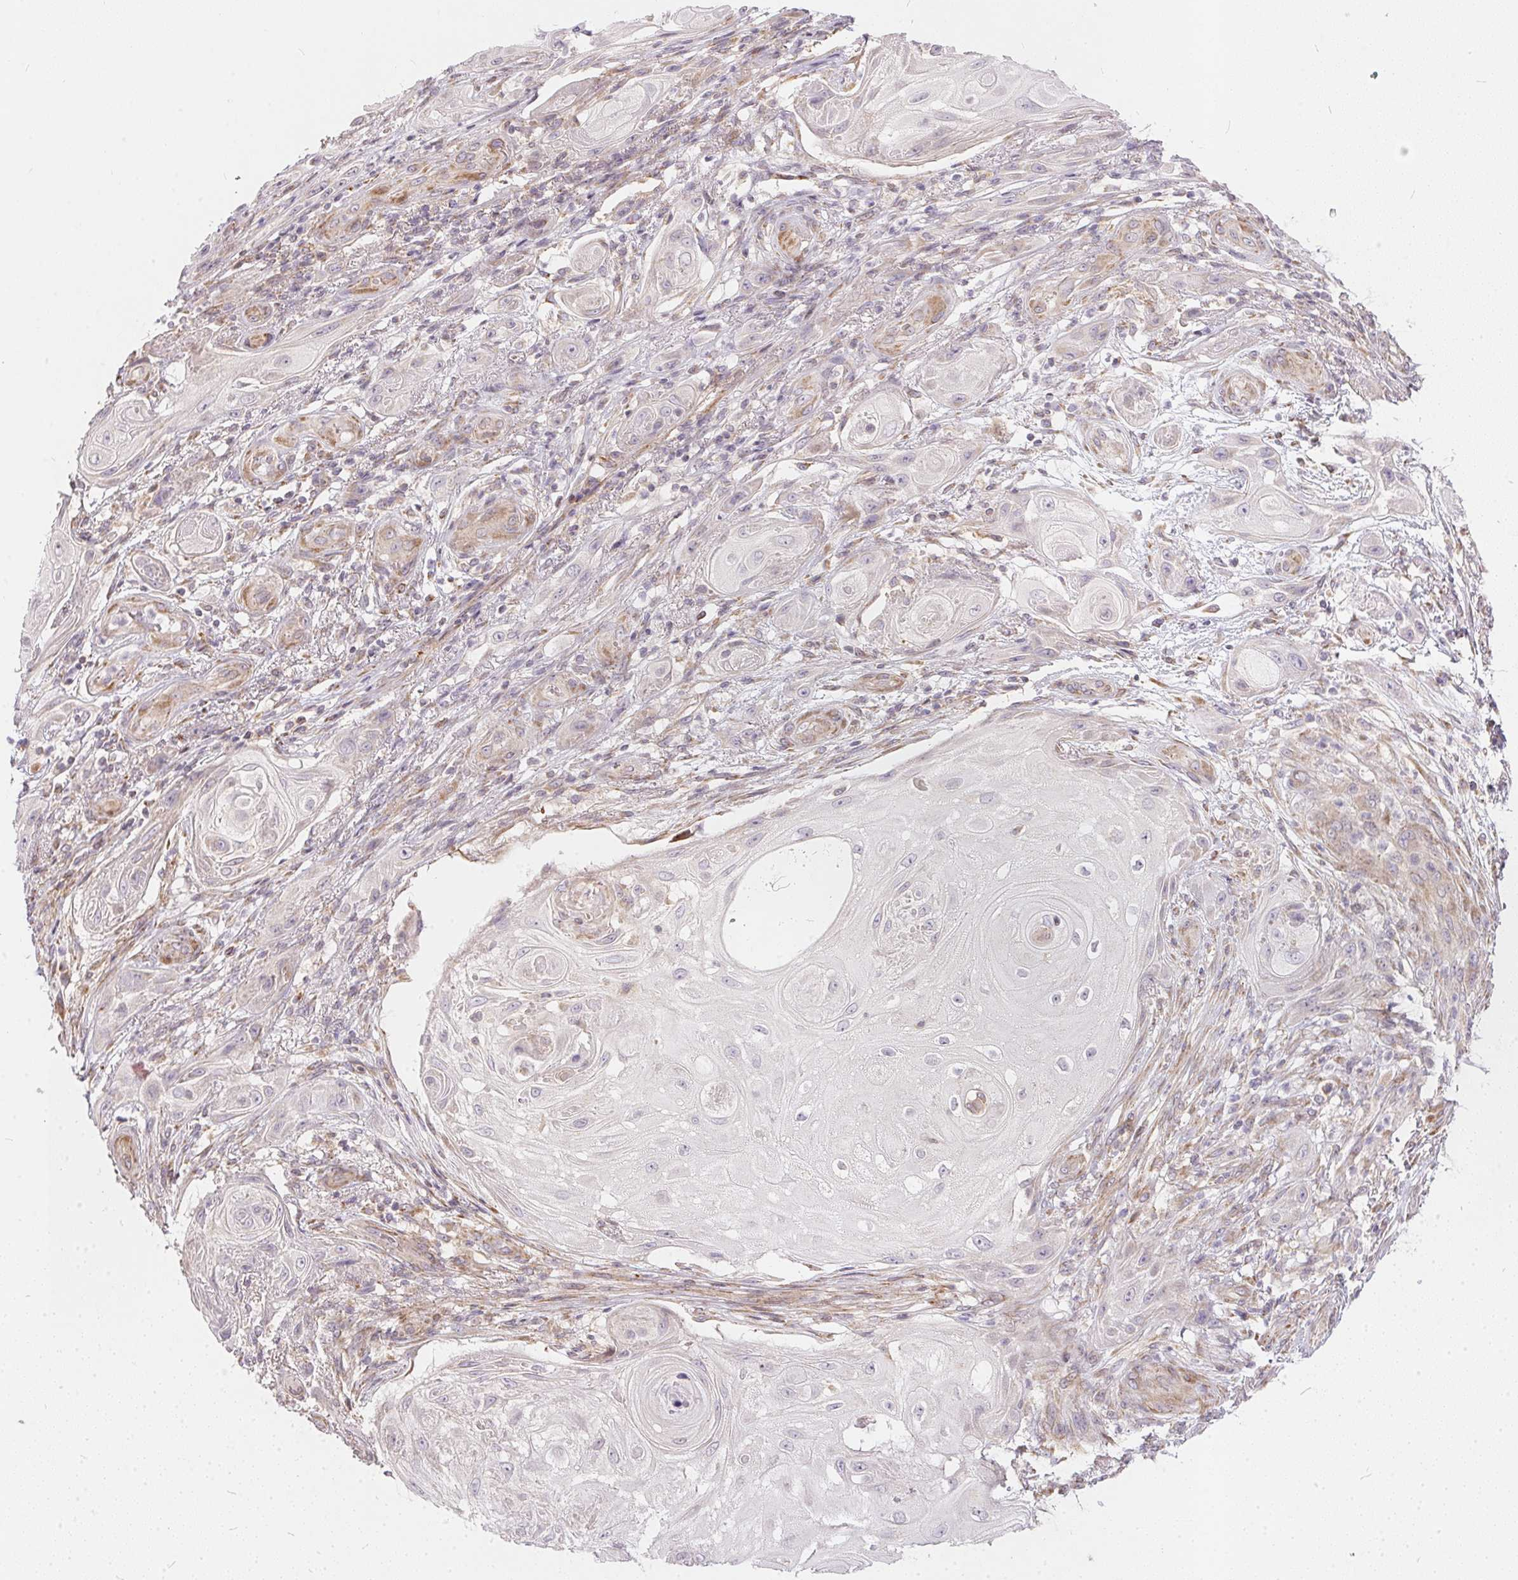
{"staining": {"intensity": "negative", "quantity": "none", "location": "none"}, "tissue": "skin cancer", "cell_type": "Tumor cells", "image_type": "cancer", "snomed": [{"axis": "morphology", "description": "Squamous cell carcinoma, NOS"}, {"axis": "topography", "description": "Skin"}], "caption": "The micrograph displays no significant positivity in tumor cells of skin cancer.", "gene": "VWA5B2", "patient": {"sex": "male", "age": 62}}